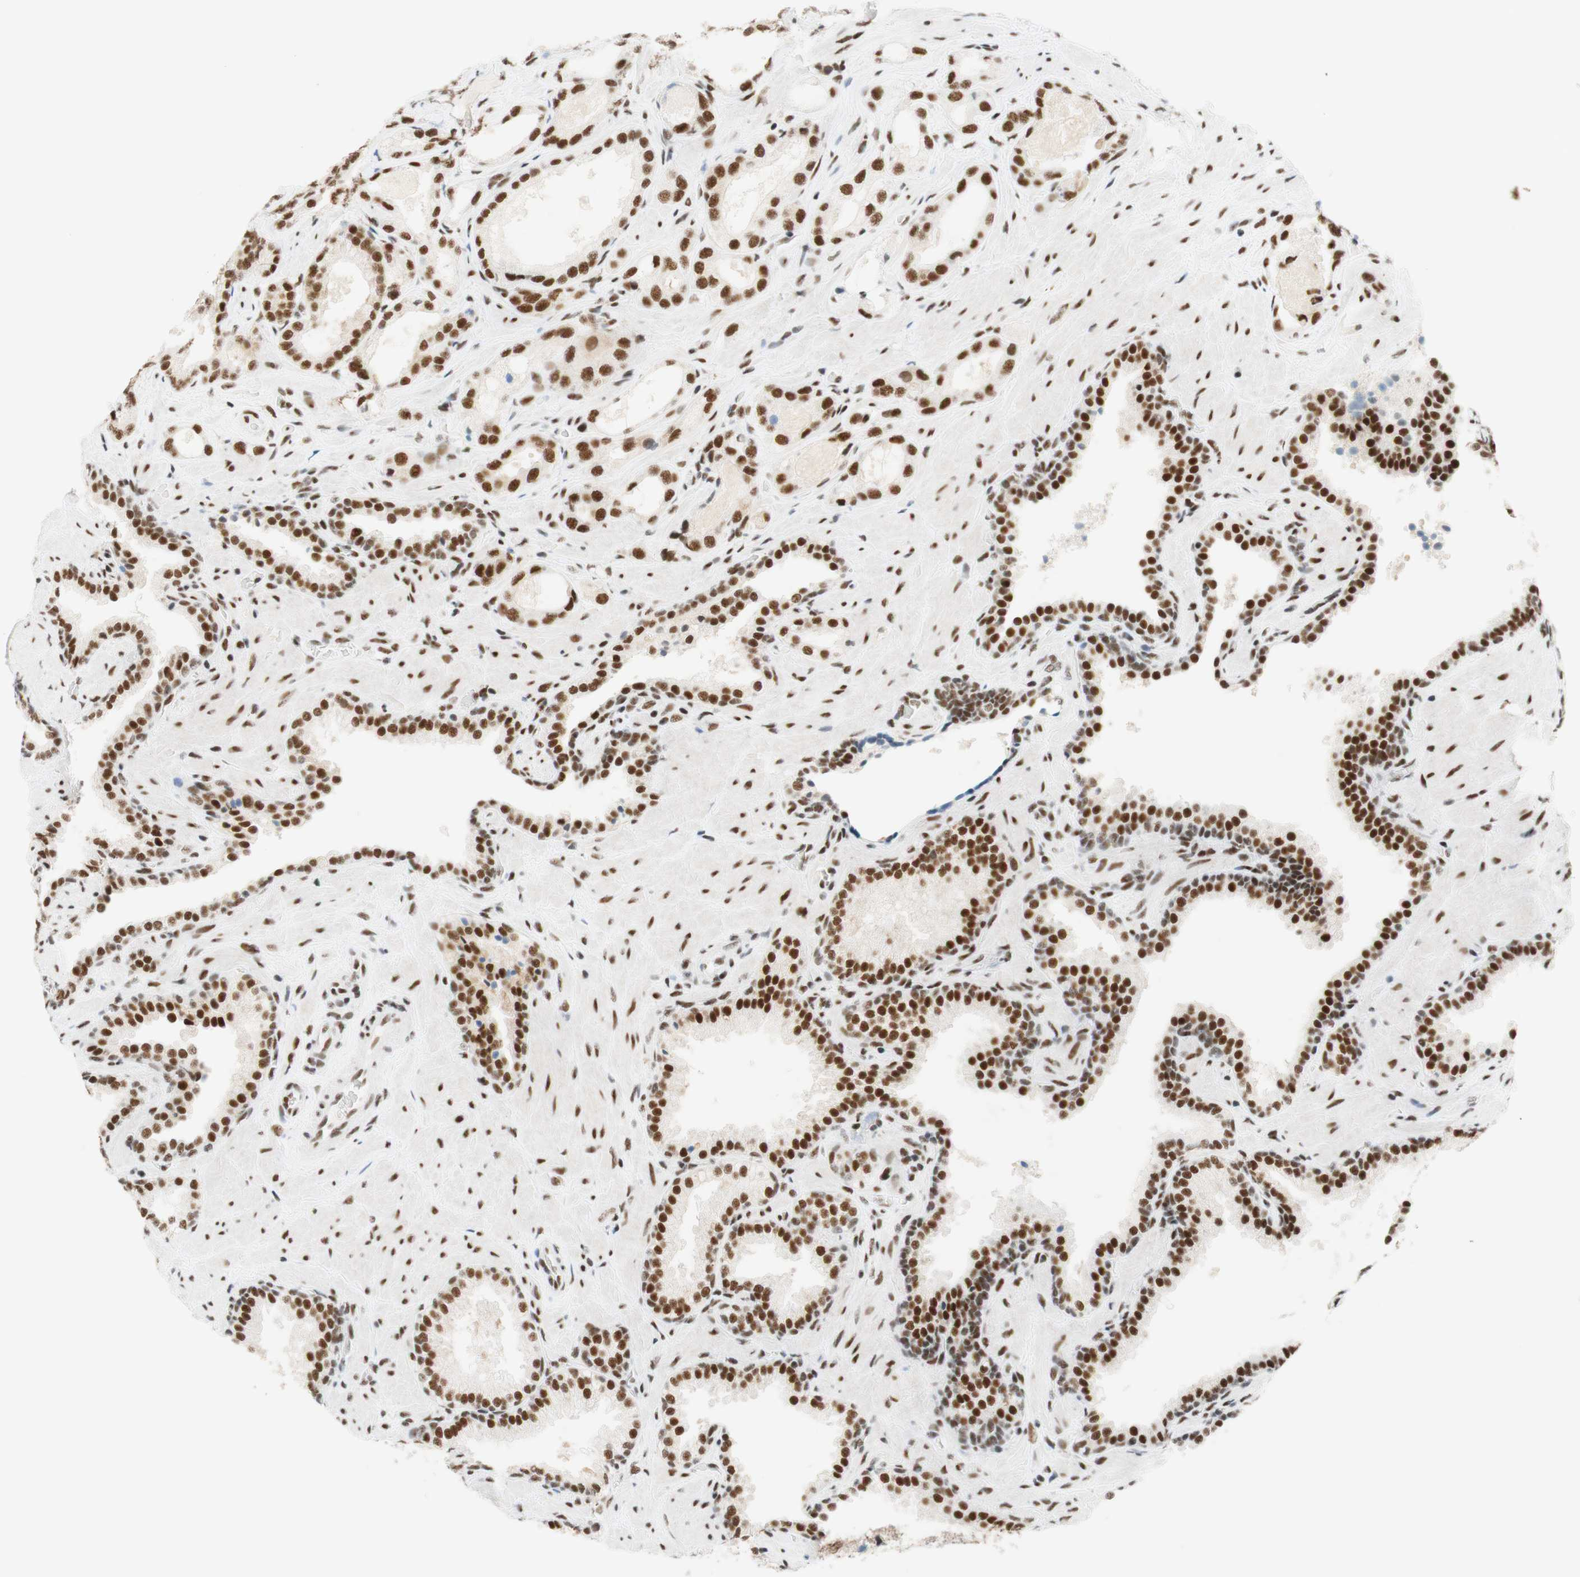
{"staining": {"intensity": "strong", "quantity": ">75%", "location": "nuclear"}, "tissue": "prostate cancer", "cell_type": "Tumor cells", "image_type": "cancer", "snomed": [{"axis": "morphology", "description": "Adenocarcinoma, High grade"}, {"axis": "topography", "description": "Prostate"}], "caption": "A histopathology image of human prostate cancer stained for a protein demonstrates strong nuclear brown staining in tumor cells.", "gene": "RNF20", "patient": {"sex": "male", "age": 64}}